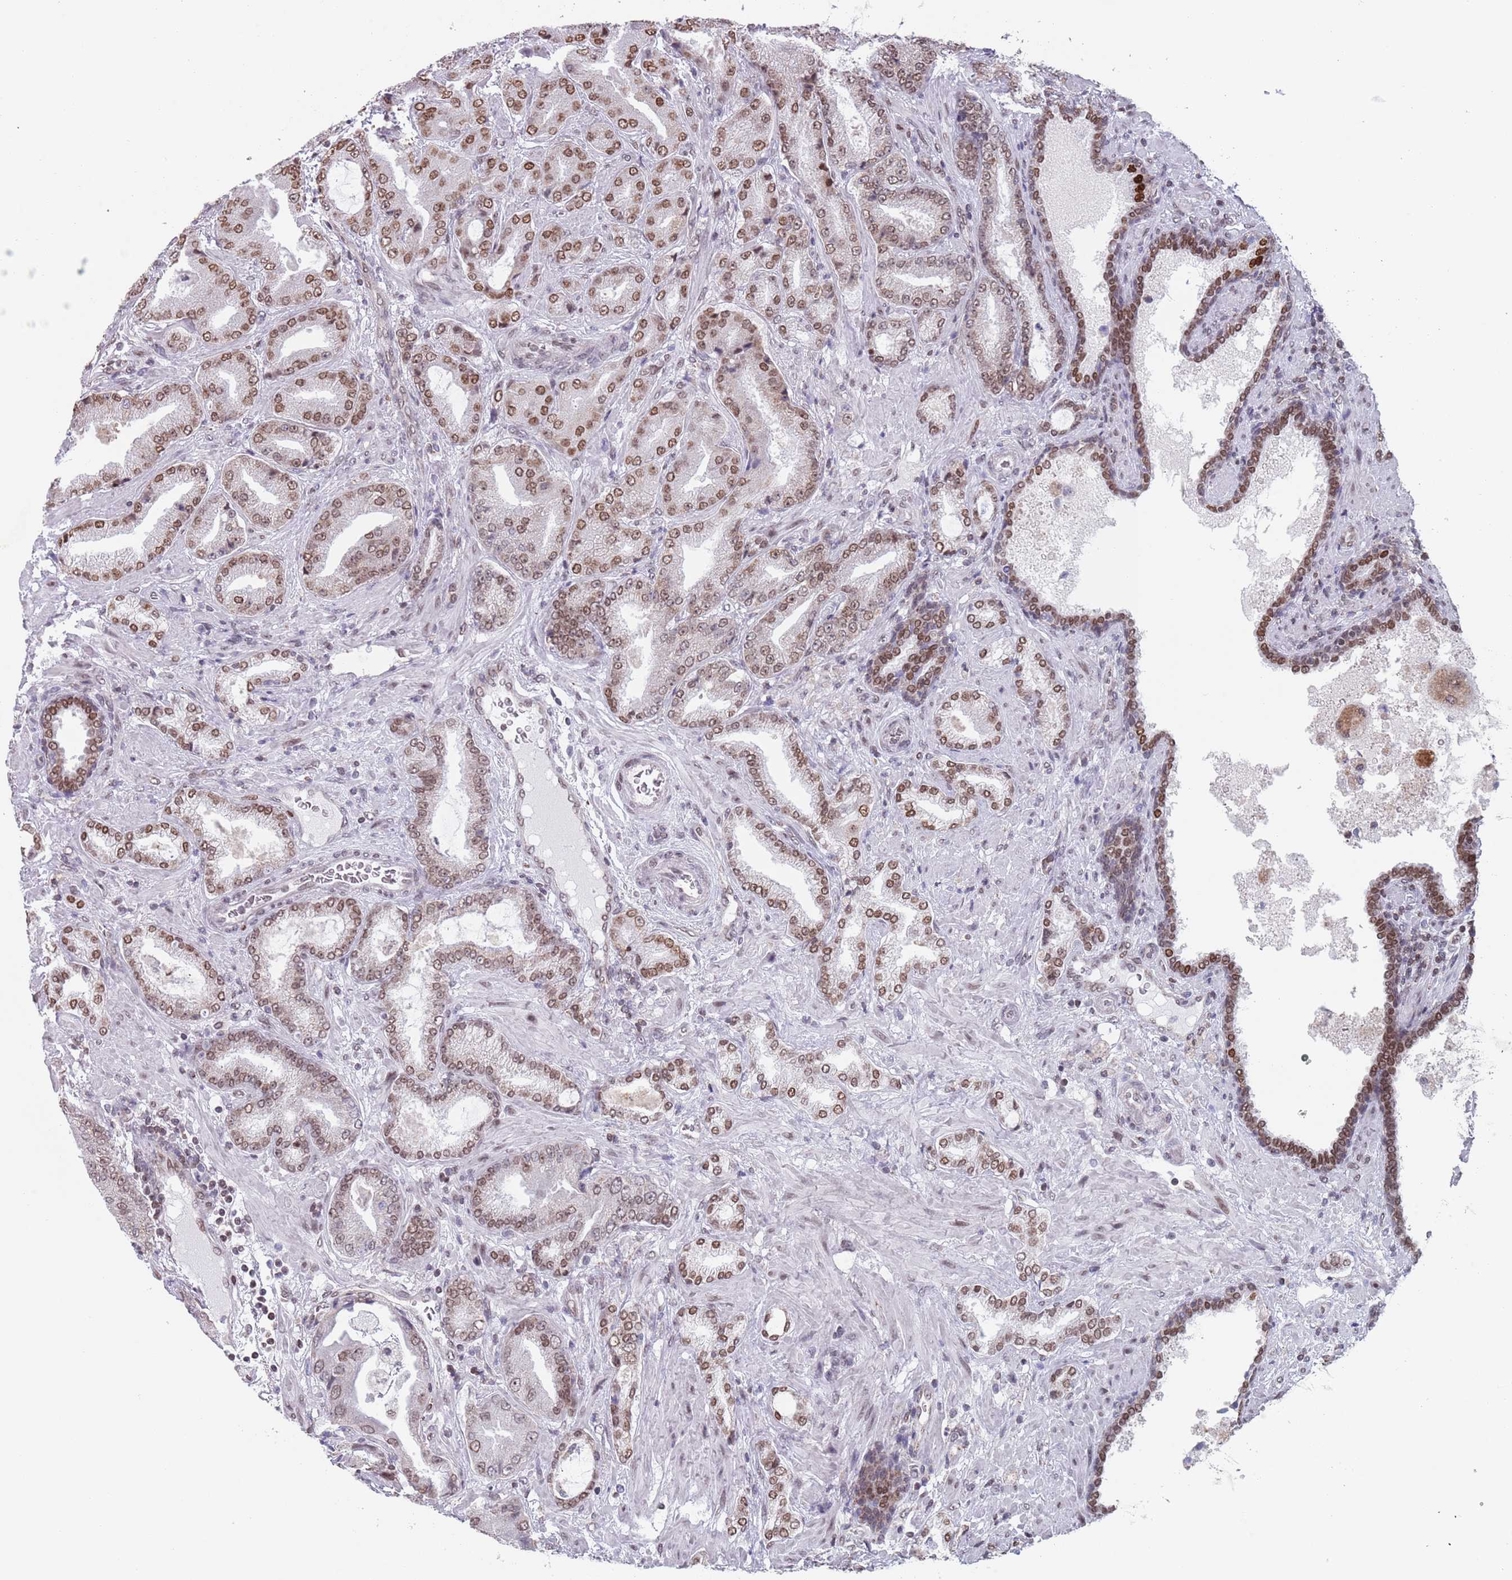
{"staining": {"intensity": "moderate", "quantity": ">75%", "location": "nuclear"}, "tissue": "prostate cancer", "cell_type": "Tumor cells", "image_type": "cancer", "snomed": [{"axis": "morphology", "description": "Adenocarcinoma, High grade"}, {"axis": "topography", "description": "Prostate"}], "caption": "This histopathology image reveals immunohistochemistry staining of adenocarcinoma (high-grade) (prostate), with medium moderate nuclear positivity in approximately >75% of tumor cells.", "gene": "MFSD12", "patient": {"sex": "male", "age": 68}}